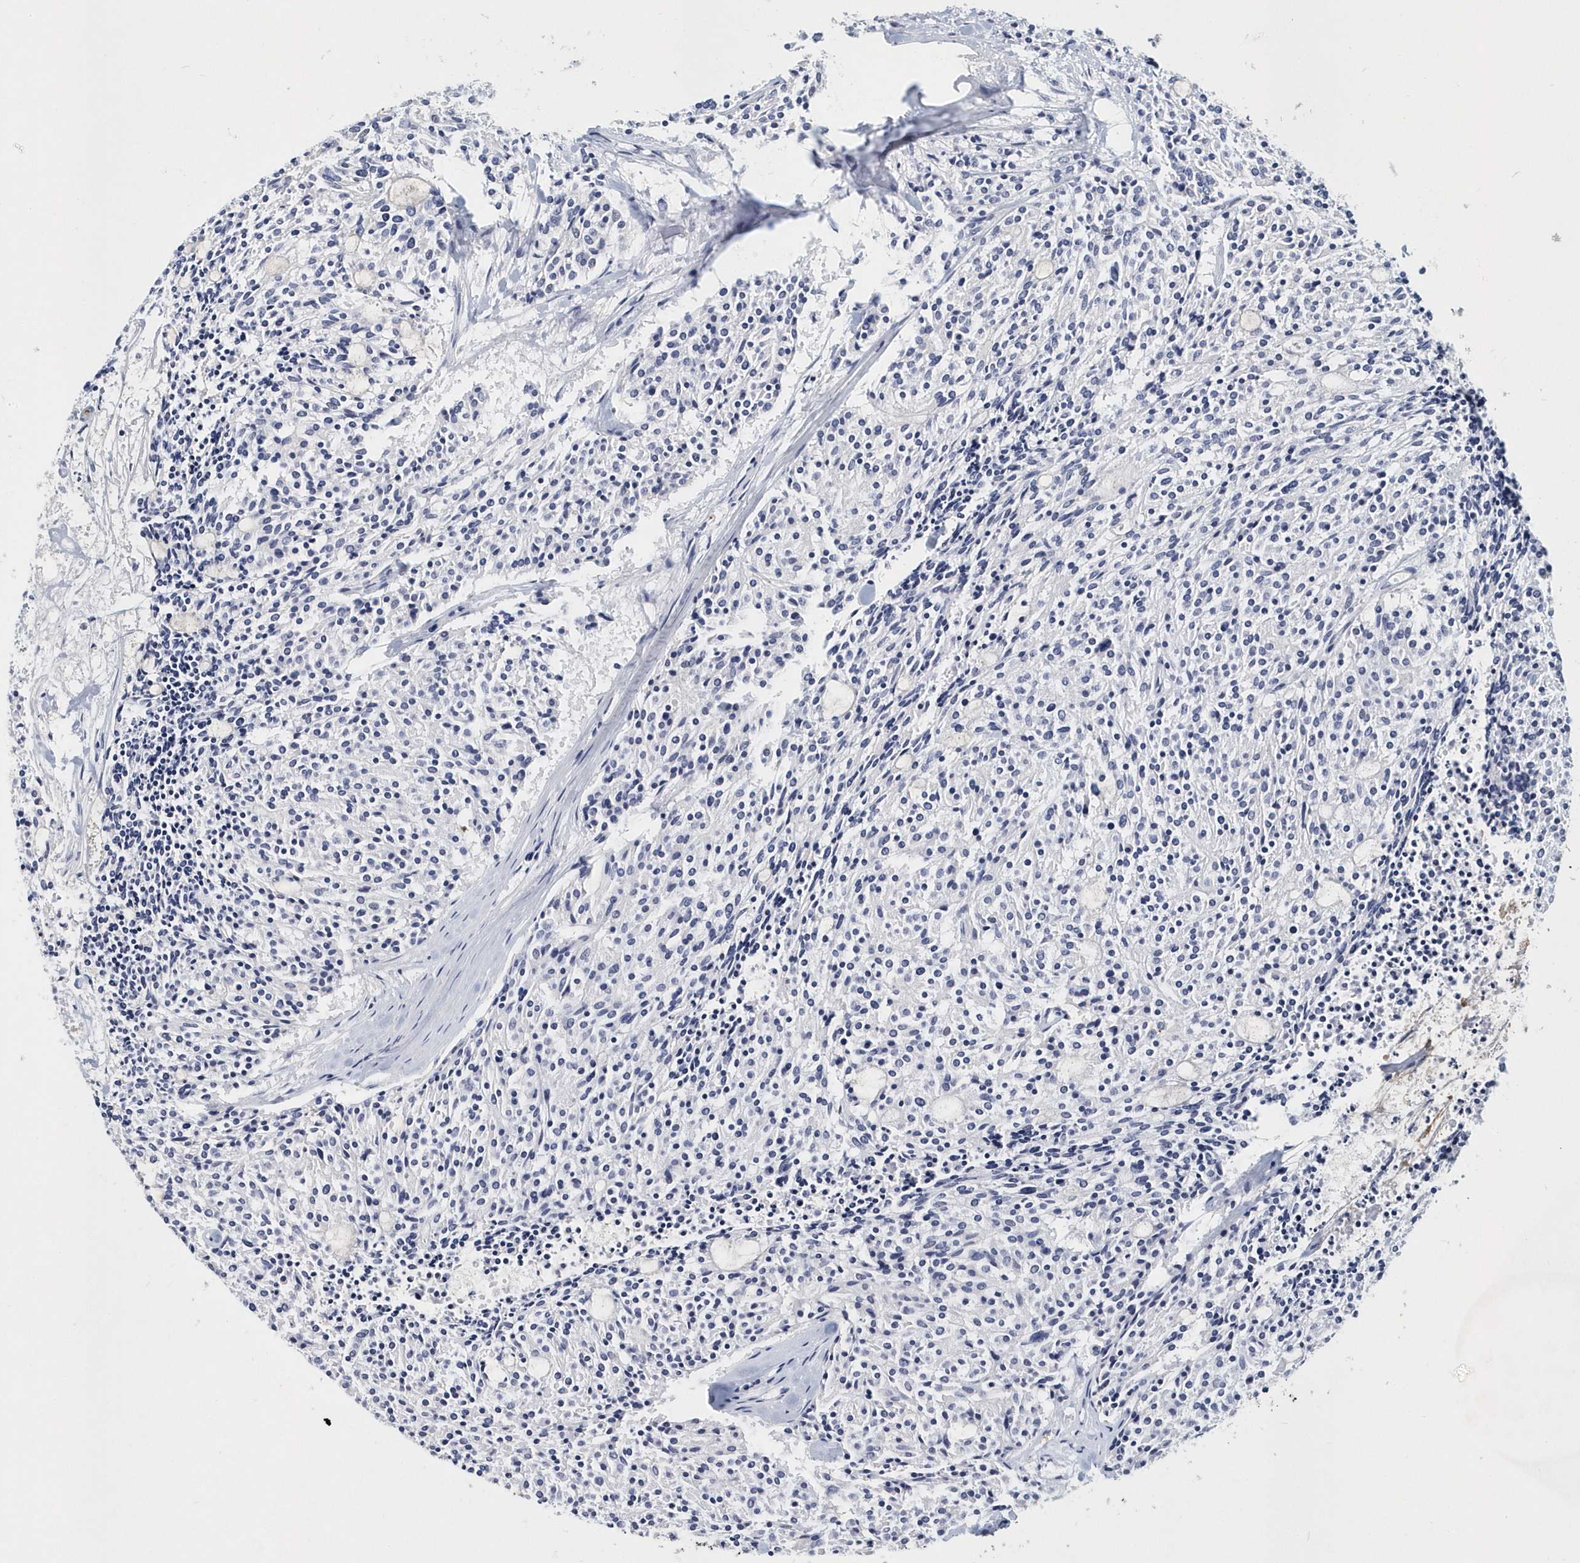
{"staining": {"intensity": "negative", "quantity": "none", "location": "none"}, "tissue": "carcinoid", "cell_type": "Tumor cells", "image_type": "cancer", "snomed": [{"axis": "morphology", "description": "Carcinoid, malignant, NOS"}, {"axis": "topography", "description": "Pancreas"}], "caption": "Tumor cells show no significant protein staining in carcinoid (malignant).", "gene": "ITGA2B", "patient": {"sex": "female", "age": 54}}